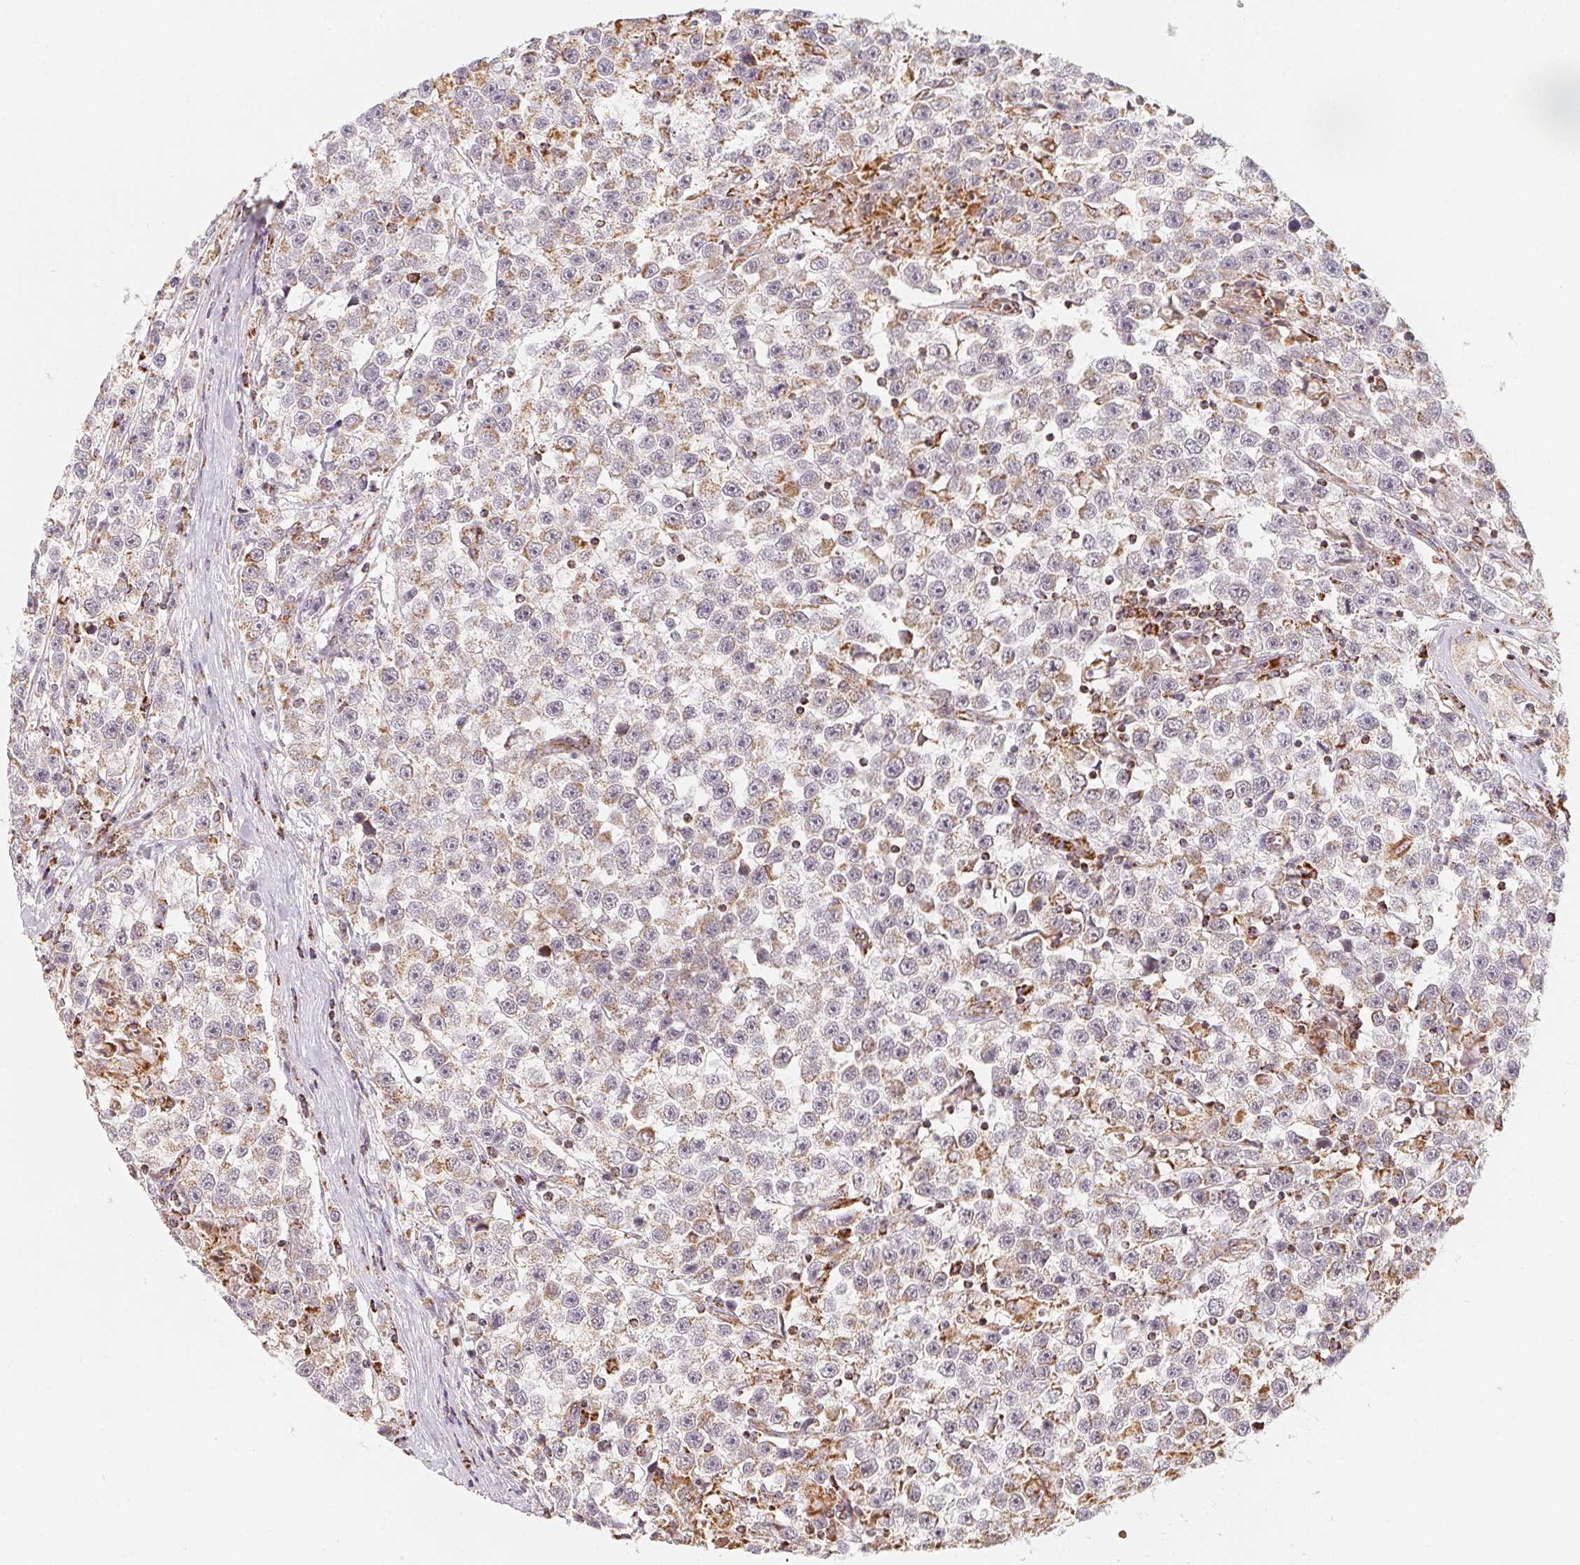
{"staining": {"intensity": "weak", "quantity": "<25%", "location": "cytoplasmic/membranous"}, "tissue": "testis cancer", "cell_type": "Tumor cells", "image_type": "cancer", "snomed": [{"axis": "morphology", "description": "Seminoma, NOS"}, {"axis": "topography", "description": "Testis"}], "caption": "Immunohistochemistry (IHC) image of seminoma (testis) stained for a protein (brown), which reveals no expression in tumor cells.", "gene": "NDUFS6", "patient": {"sex": "male", "age": 31}}